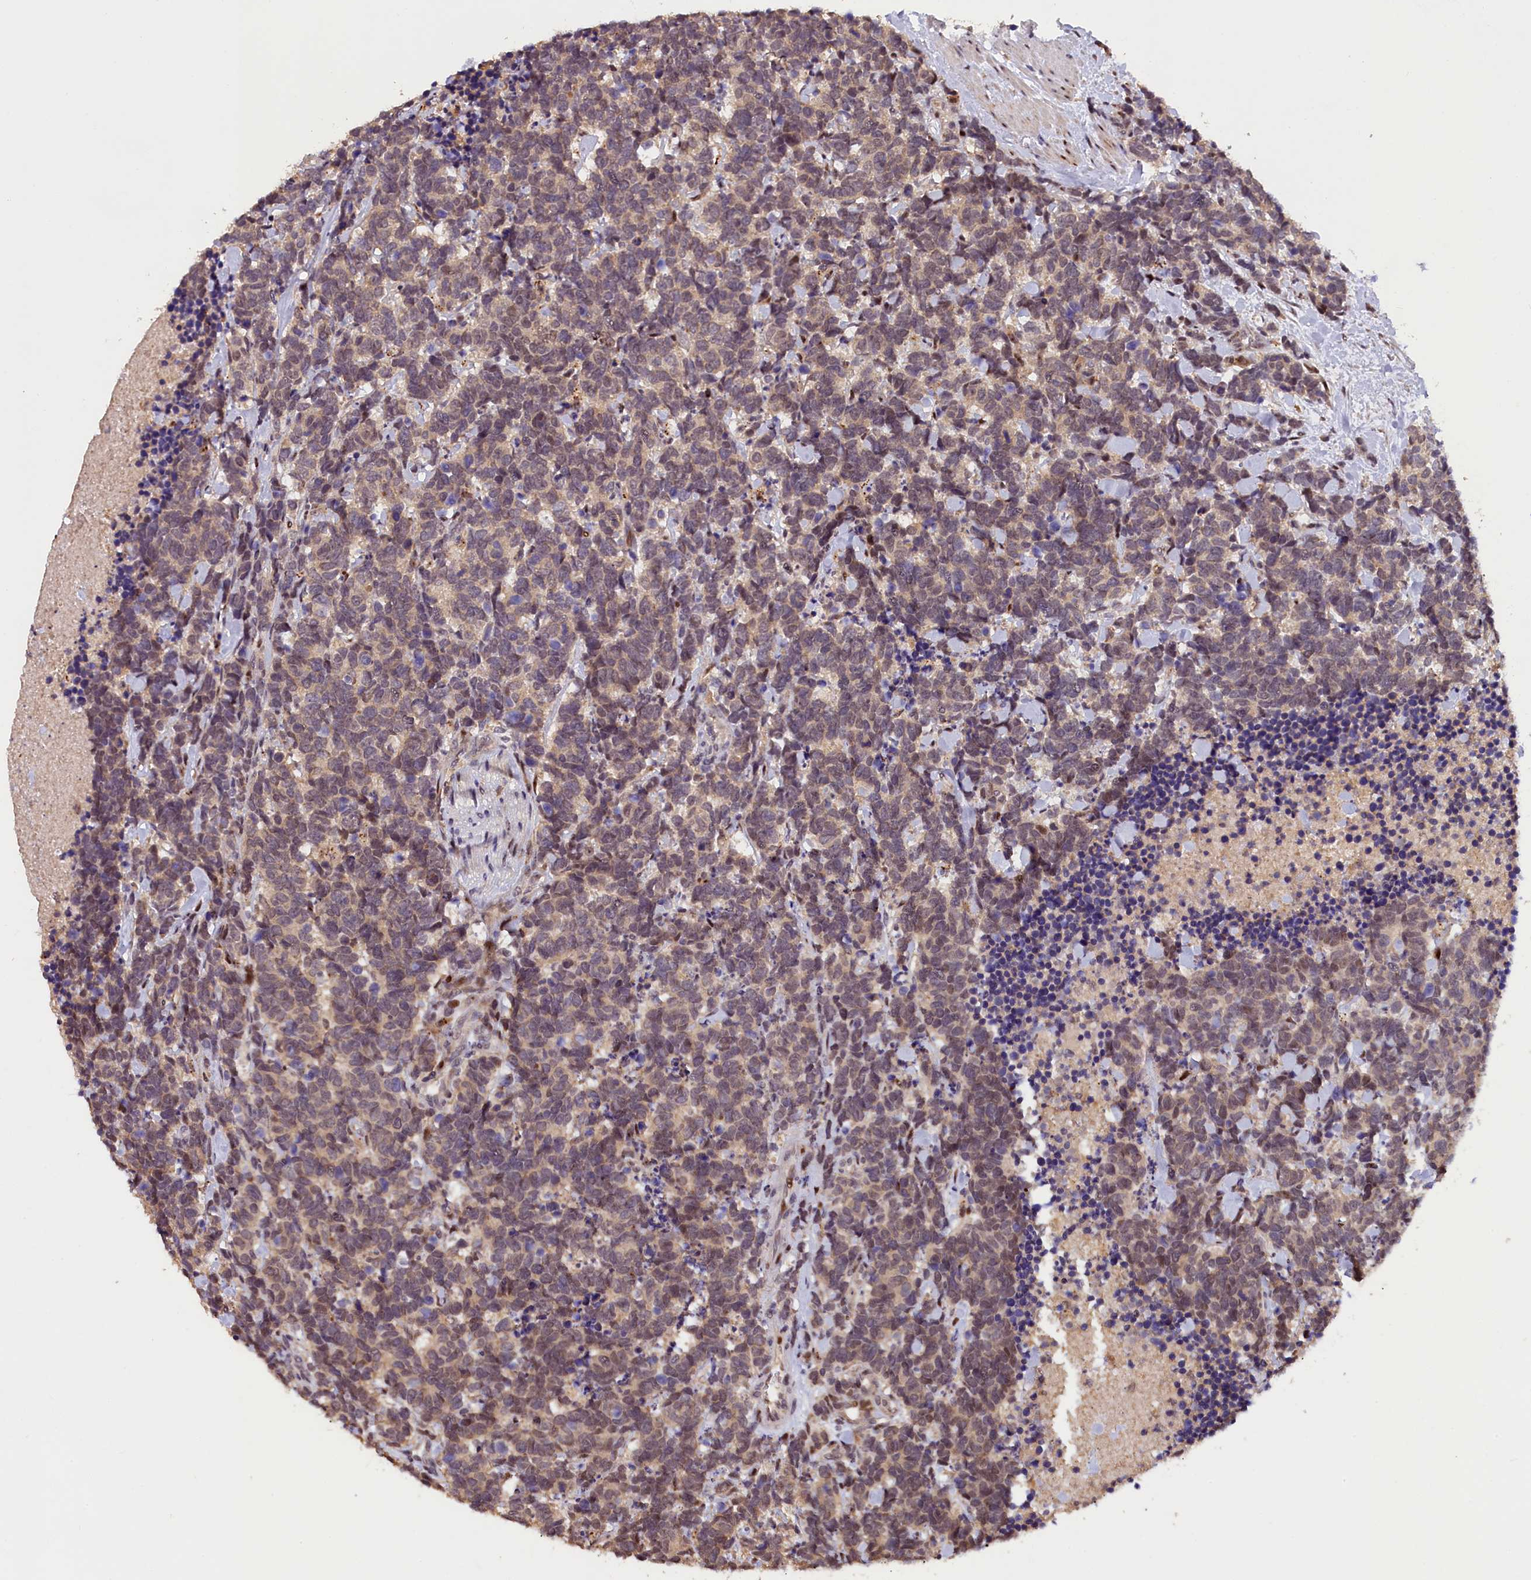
{"staining": {"intensity": "weak", "quantity": ">75%", "location": "cytoplasmic/membranous,nuclear"}, "tissue": "carcinoid", "cell_type": "Tumor cells", "image_type": "cancer", "snomed": [{"axis": "morphology", "description": "Carcinoma, NOS"}, {"axis": "morphology", "description": "Carcinoid, malignant, NOS"}, {"axis": "topography", "description": "Prostate"}], "caption": "A micrograph of carcinoid stained for a protein displays weak cytoplasmic/membranous and nuclear brown staining in tumor cells. (DAB (3,3'-diaminobenzidine) = brown stain, brightfield microscopy at high magnification).", "gene": "PHAF1", "patient": {"sex": "male", "age": 57}}